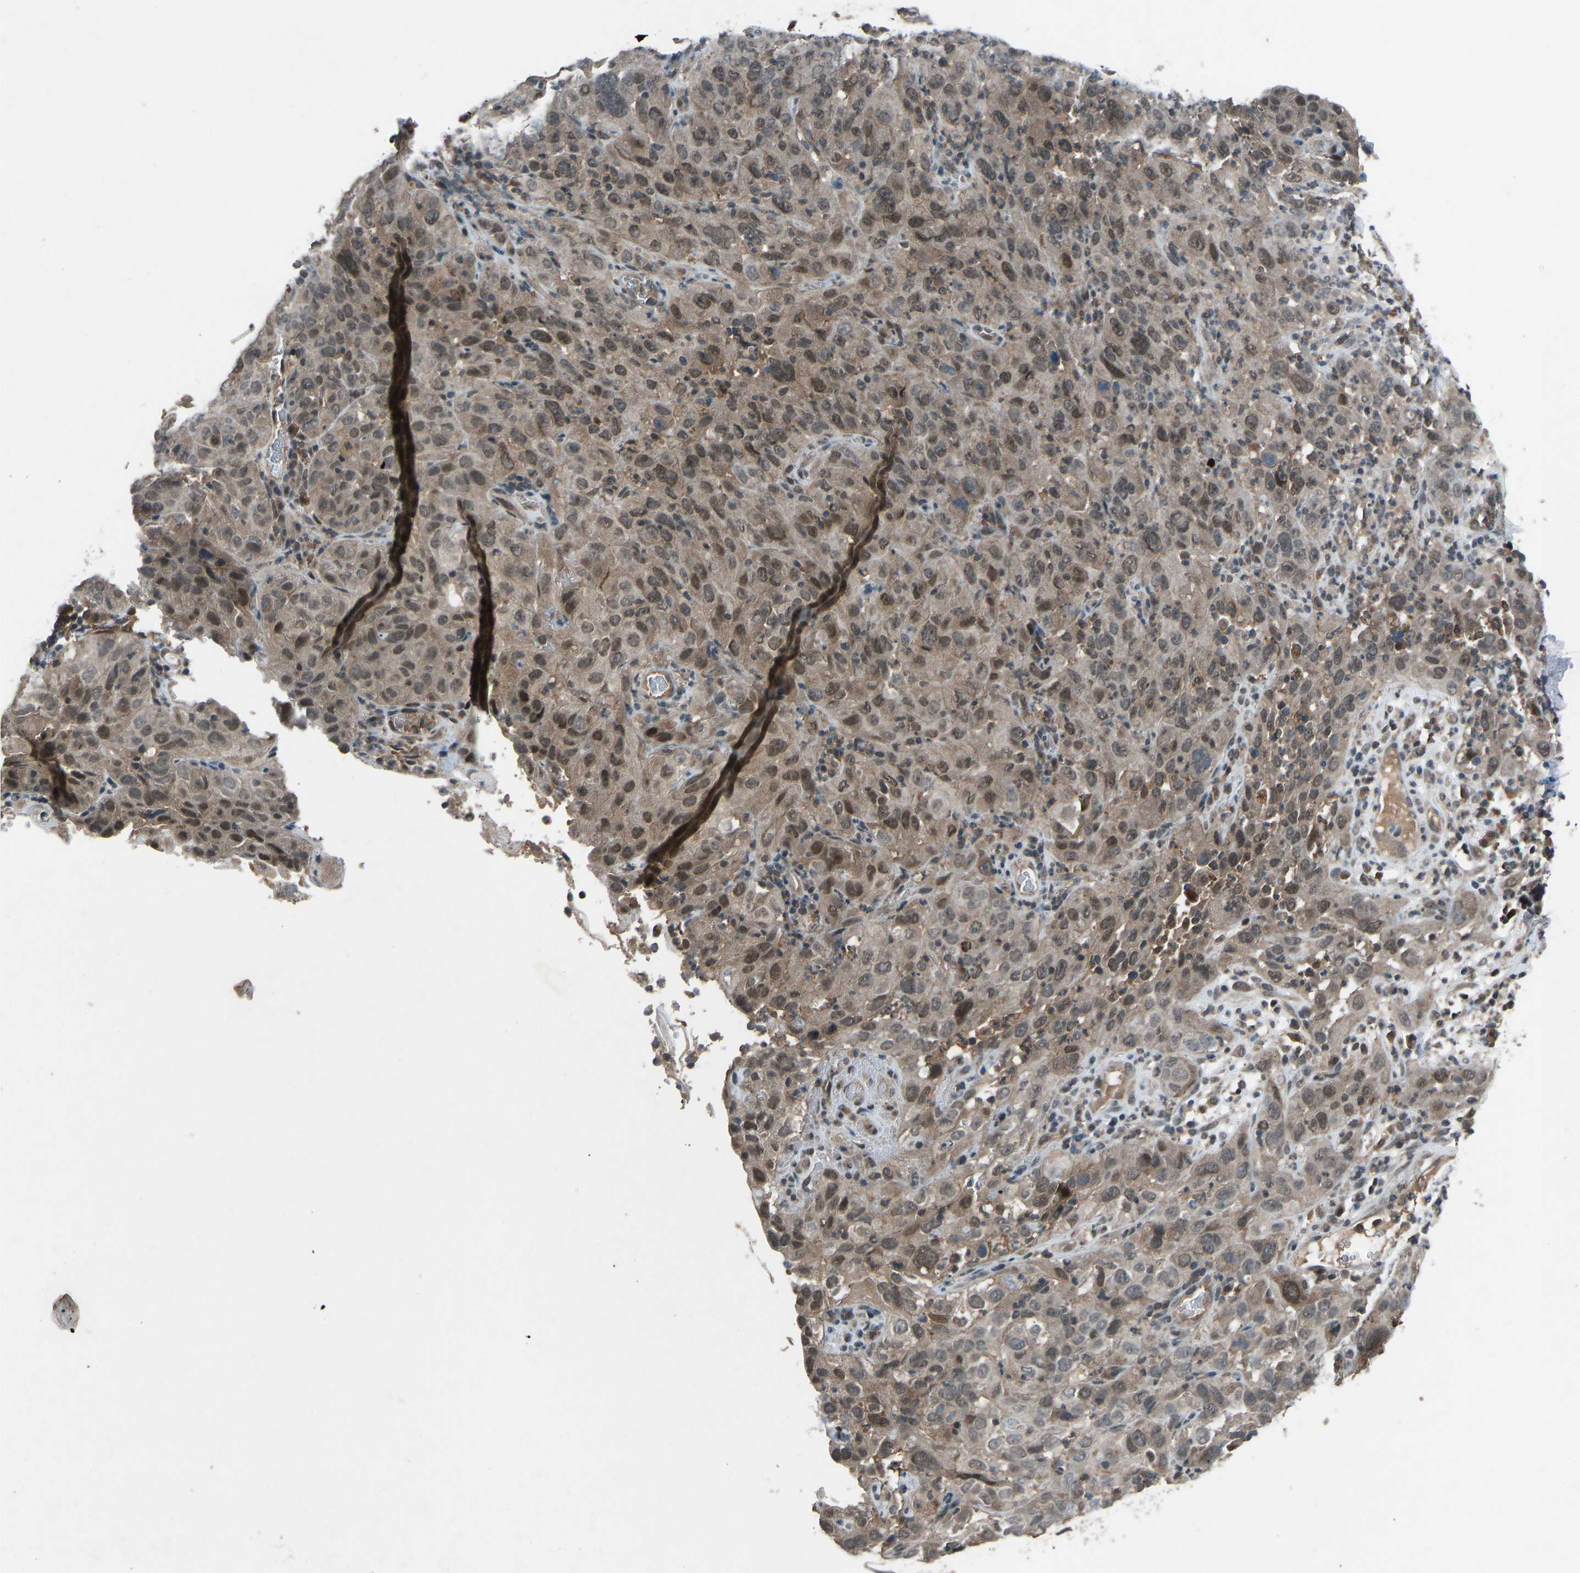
{"staining": {"intensity": "moderate", "quantity": ">75%", "location": "cytoplasmic/membranous,nuclear"}, "tissue": "cervical cancer", "cell_type": "Tumor cells", "image_type": "cancer", "snomed": [{"axis": "morphology", "description": "Squamous cell carcinoma, NOS"}, {"axis": "topography", "description": "Cervix"}], "caption": "There is medium levels of moderate cytoplasmic/membranous and nuclear expression in tumor cells of squamous cell carcinoma (cervical), as demonstrated by immunohistochemical staining (brown color).", "gene": "SLC43A1", "patient": {"sex": "female", "age": 32}}